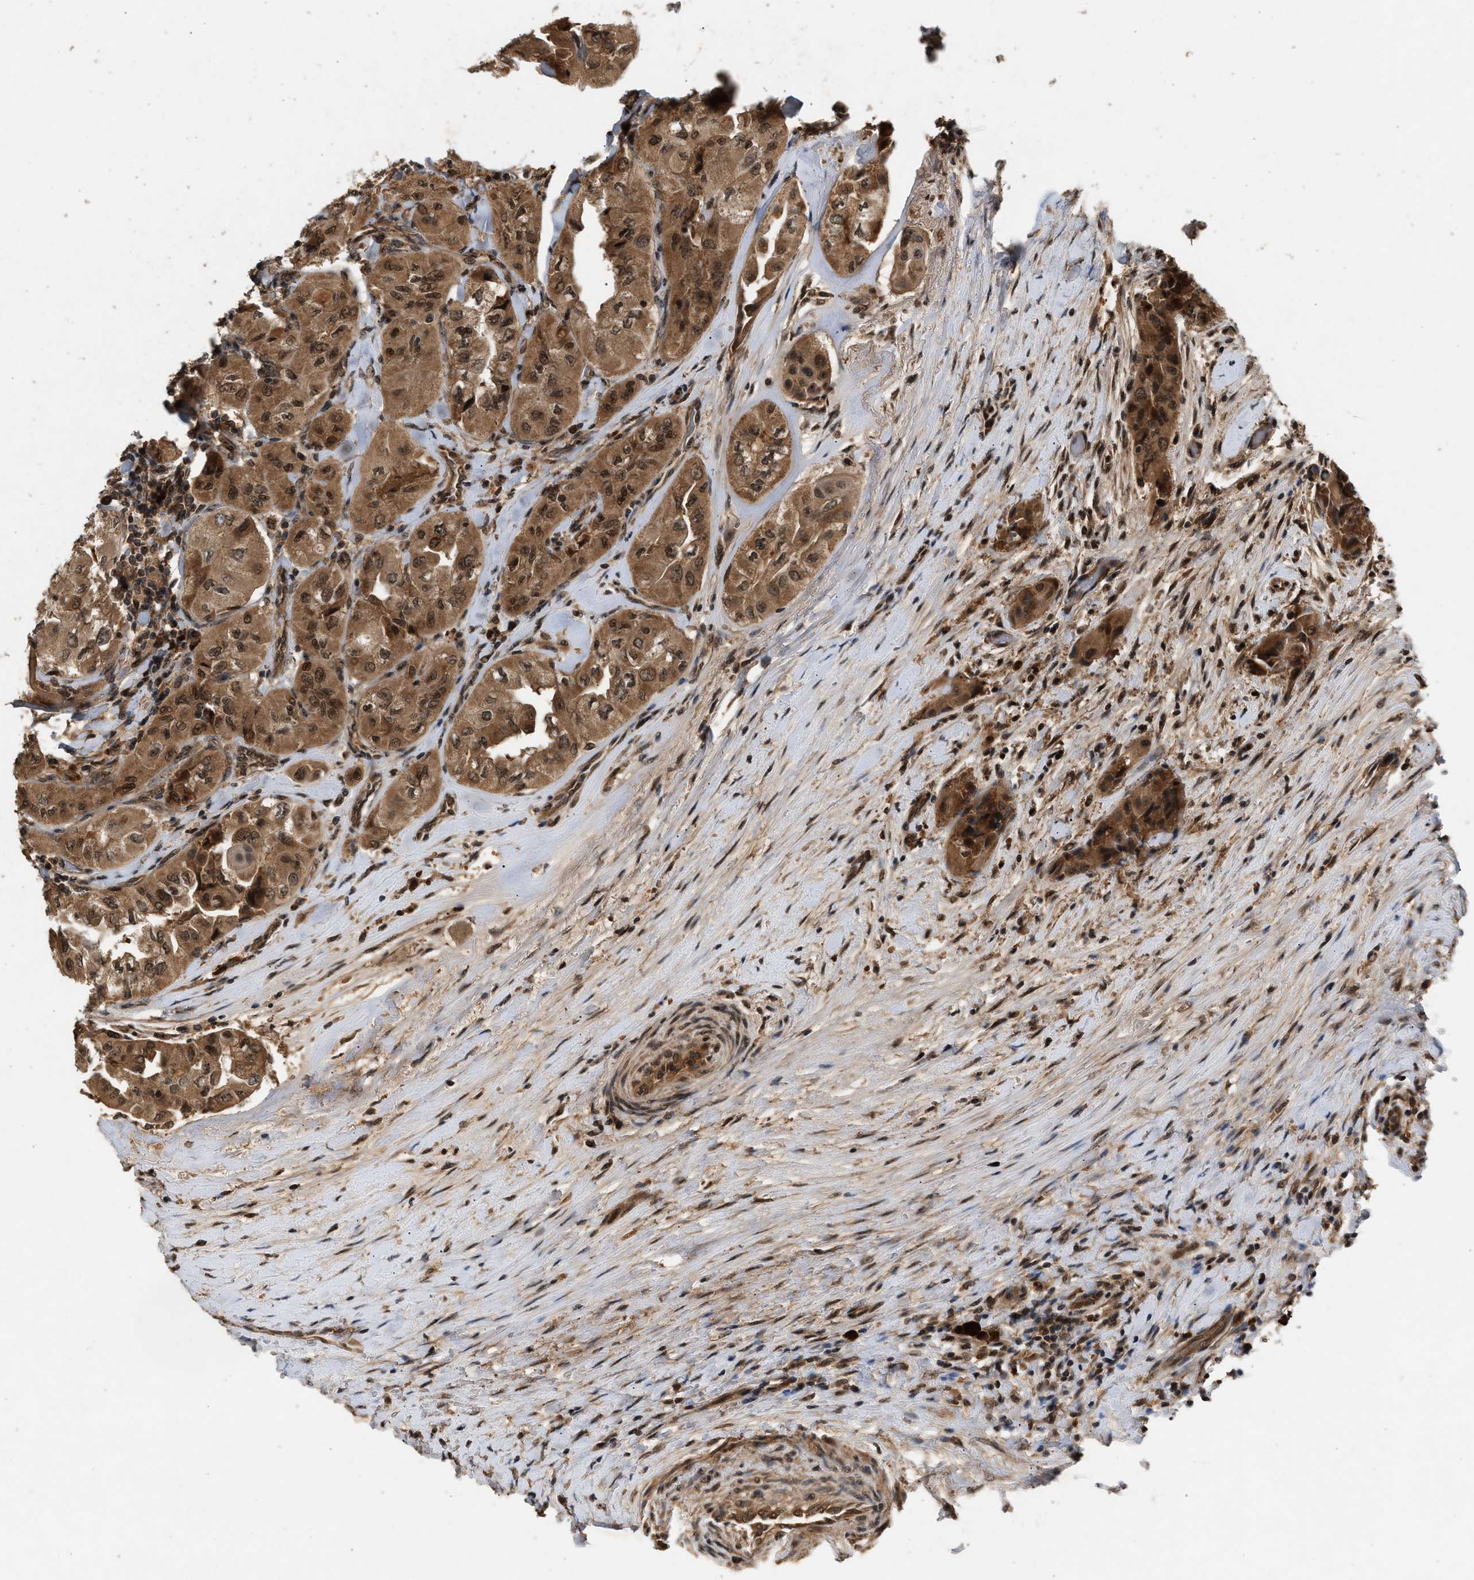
{"staining": {"intensity": "moderate", "quantity": ">75%", "location": "cytoplasmic/membranous,nuclear"}, "tissue": "thyroid cancer", "cell_type": "Tumor cells", "image_type": "cancer", "snomed": [{"axis": "morphology", "description": "Papillary adenocarcinoma, NOS"}, {"axis": "topography", "description": "Thyroid gland"}], "caption": "This is a histology image of immunohistochemistry staining of papillary adenocarcinoma (thyroid), which shows moderate staining in the cytoplasmic/membranous and nuclear of tumor cells.", "gene": "RUSC2", "patient": {"sex": "female", "age": 59}}